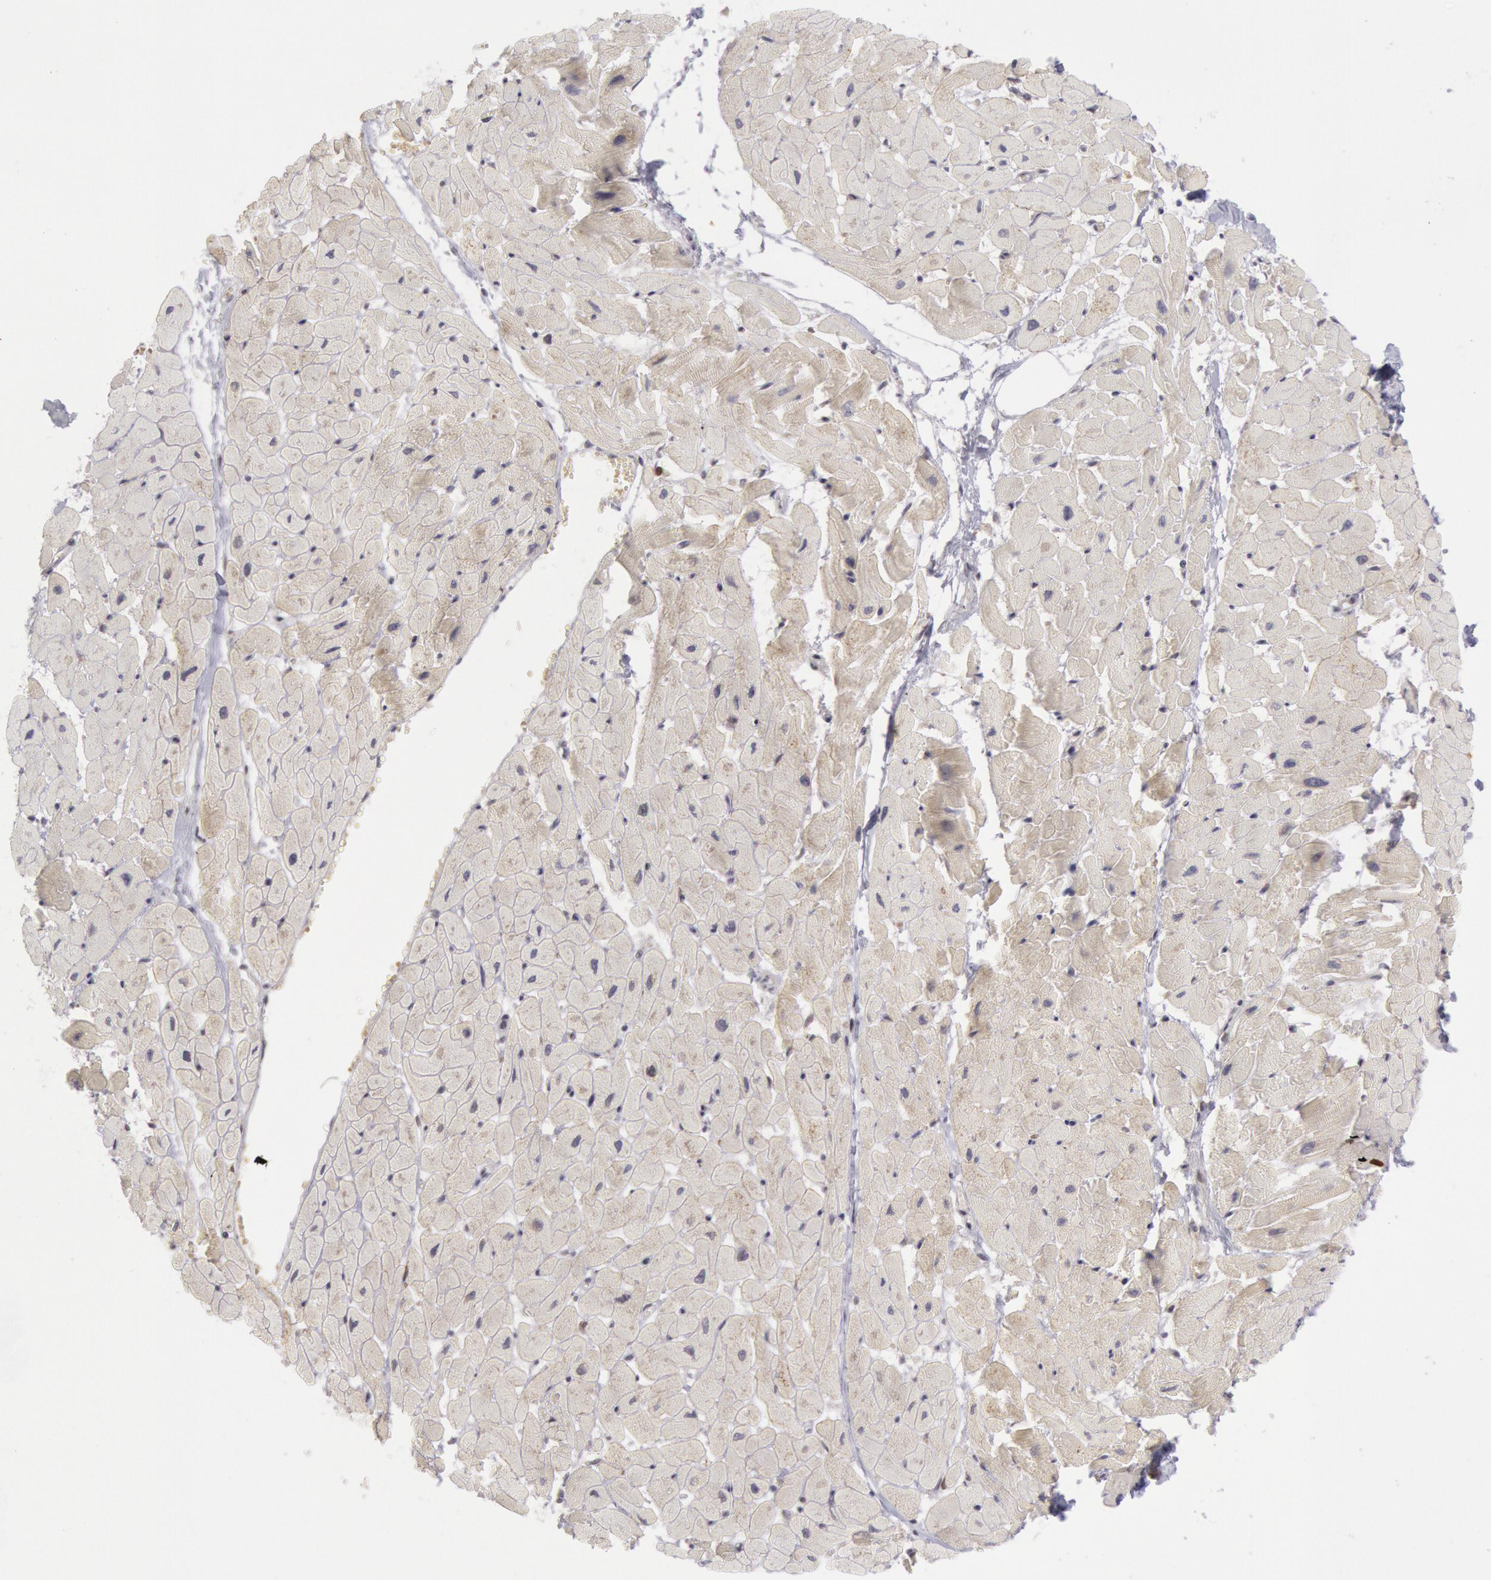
{"staining": {"intensity": "negative", "quantity": "none", "location": "none"}, "tissue": "heart muscle", "cell_type": "Cardiomyocytes", "image_type": "normal", "snomed": [{"axis": "morphology", "description": "Normal tissue, NOS"}, {"axis": "topography", "description": "Heart"}], "caption": "IHC of normal human heart muscle reveals no staining in cardiomyocytes.", "gene": "PTGS2", "patient": {"sex": "female", "age": 19}}